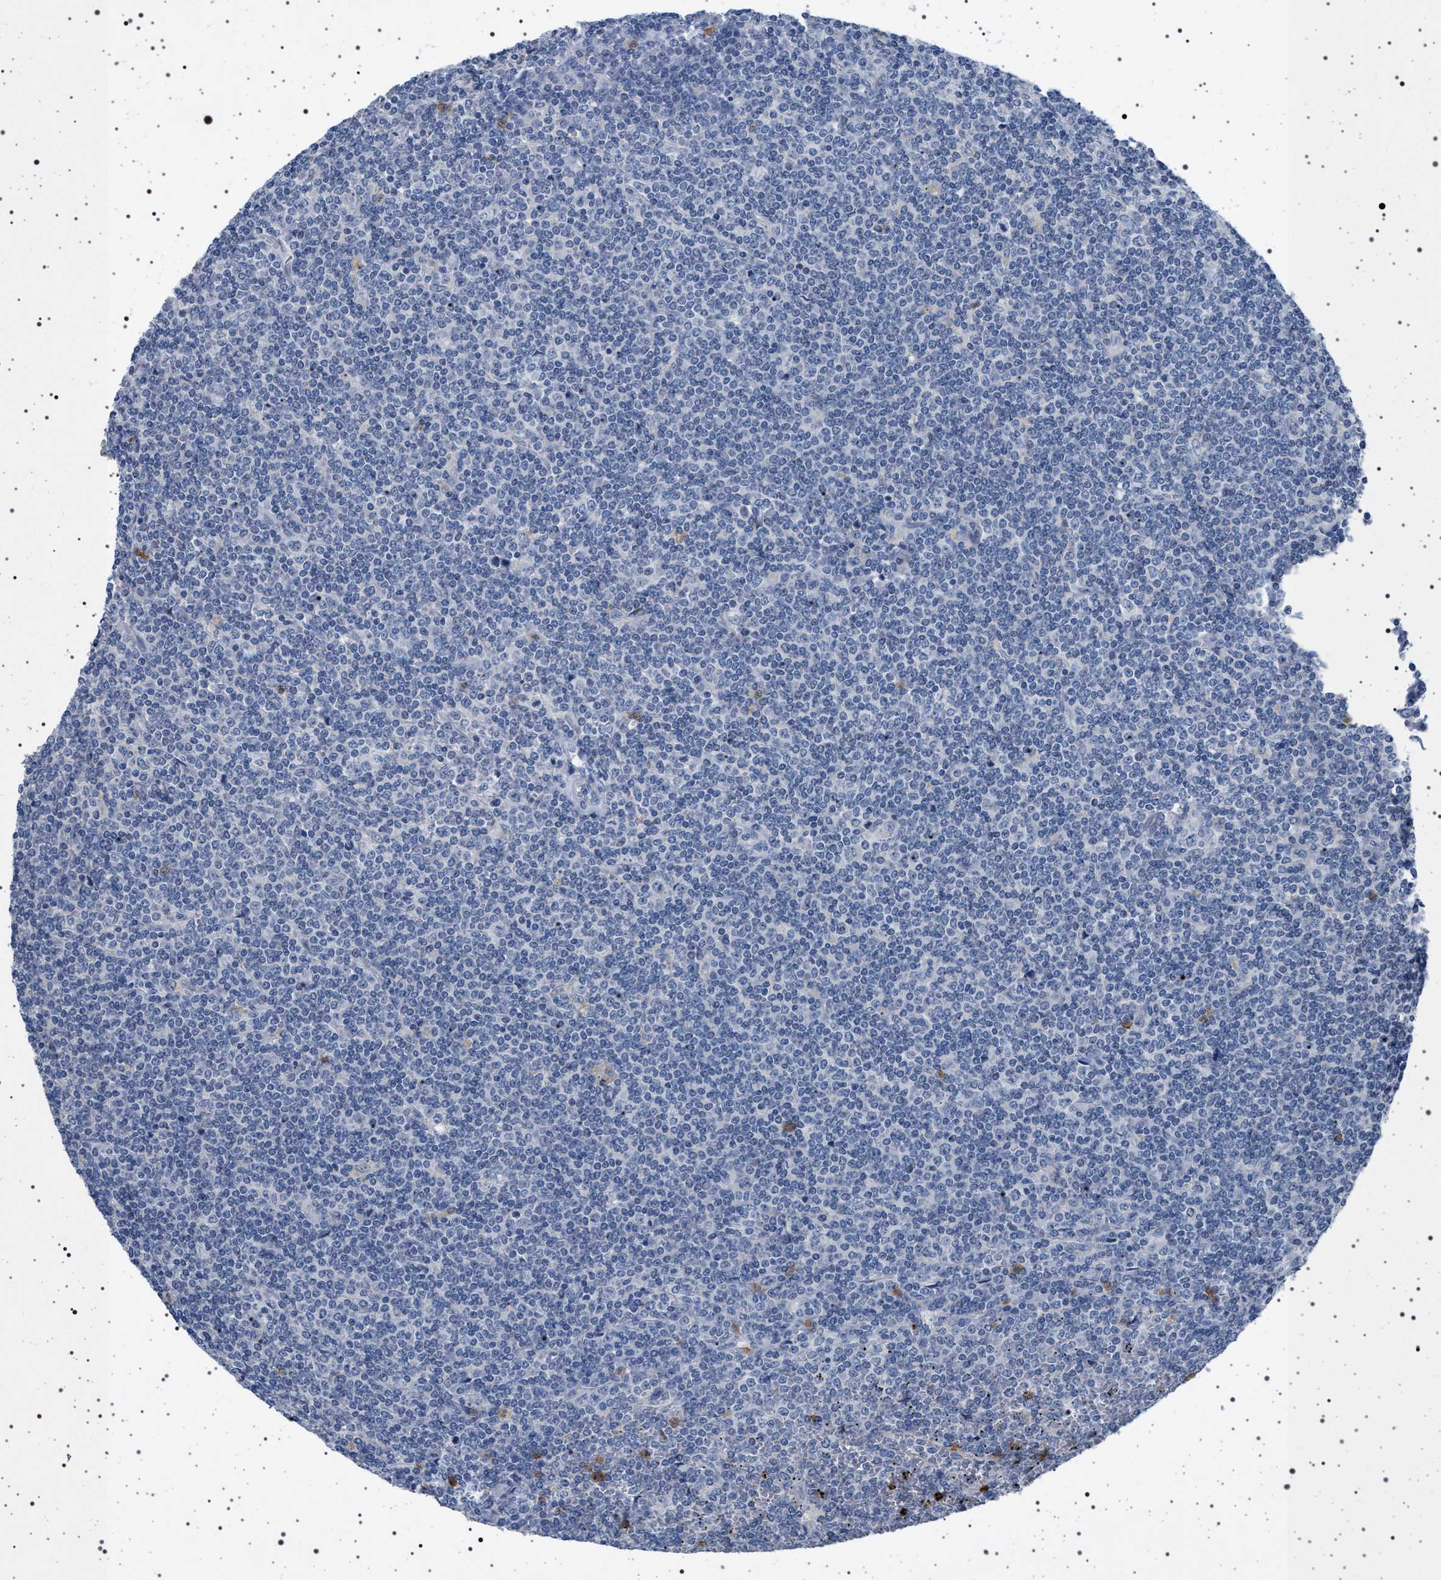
{"staining": {"intensity": "negative", "quantity": "none", "location": "none"}, "tissue": "lymphoma", "cell_type": "Tumor cells", "image_type": "cancer", "snomed": [{"axis": "morphology", "description": "Malignant lymphoma, non-Hodgkin's type, Low grade"}, {"axis": "topography", "description": "Spleen"}], "caption": "High magnification brightfield microscopy of malignant lymphoma, non-Hodgkin's type (low-grade) stained with DAB (brown) and counterstained with hematoxylin (blue): tumor cells show no significant expression.", "gene": "NAT9", "patient": {"sex": "female", "age": 19}}